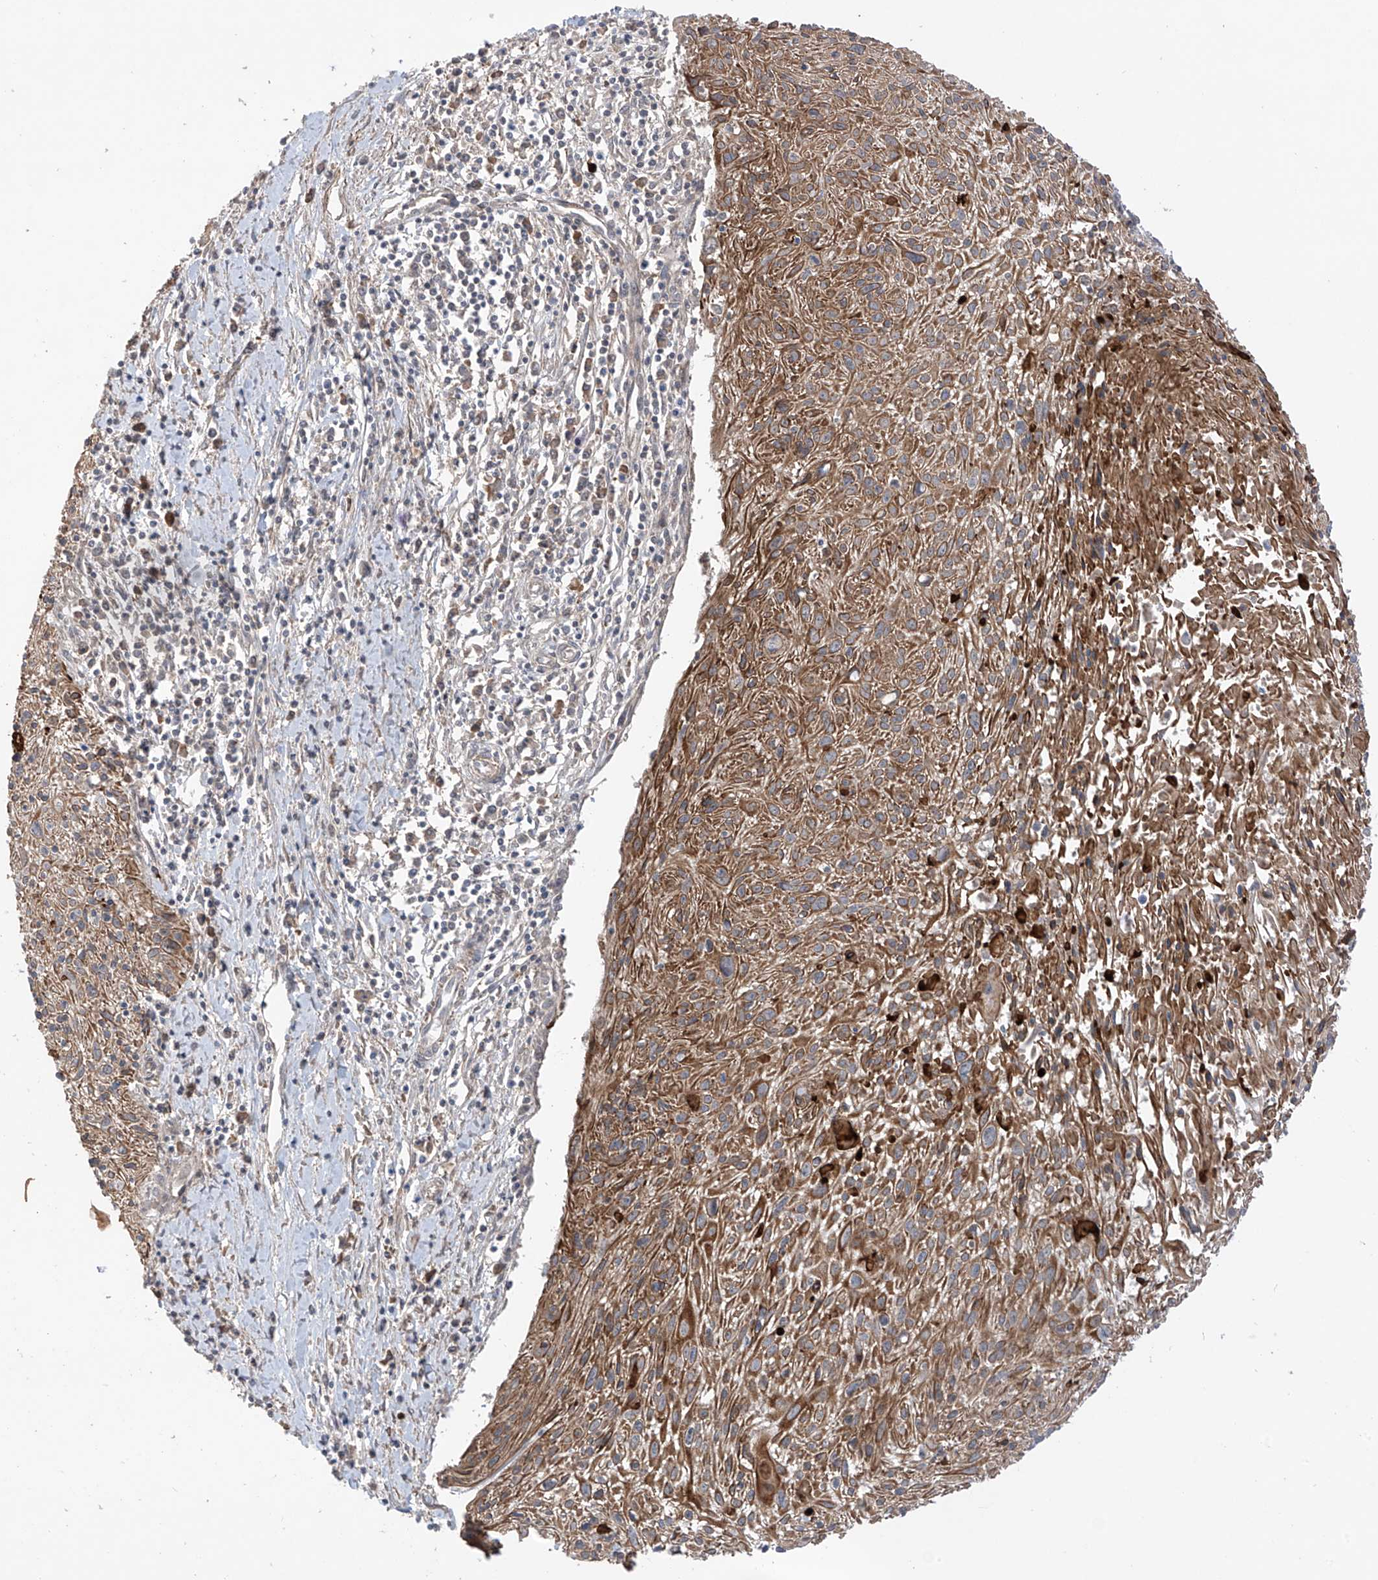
{"staining": {"intensity": "moderate", "quantity": ">75%", "location": "cytoplasmic/membranous"}, "tissue": "cervical cancer", "cell_type": "Tumor cells", "image_type": "cancer", "snomed": [{"axis": "morphology", "description": "Squamous cell carcinoma, NOS"}, {"axis": "topography", "description": "Cervix"}], "caption": "DAB immunohistochemical staining of cervical squamous cell carcinoma reveals moderate cytoplasmic/membranous protein staining in about >75% of tumor cells.", "gene": "LRRC74A", "patient": {"sex": "female", "age": 51}}